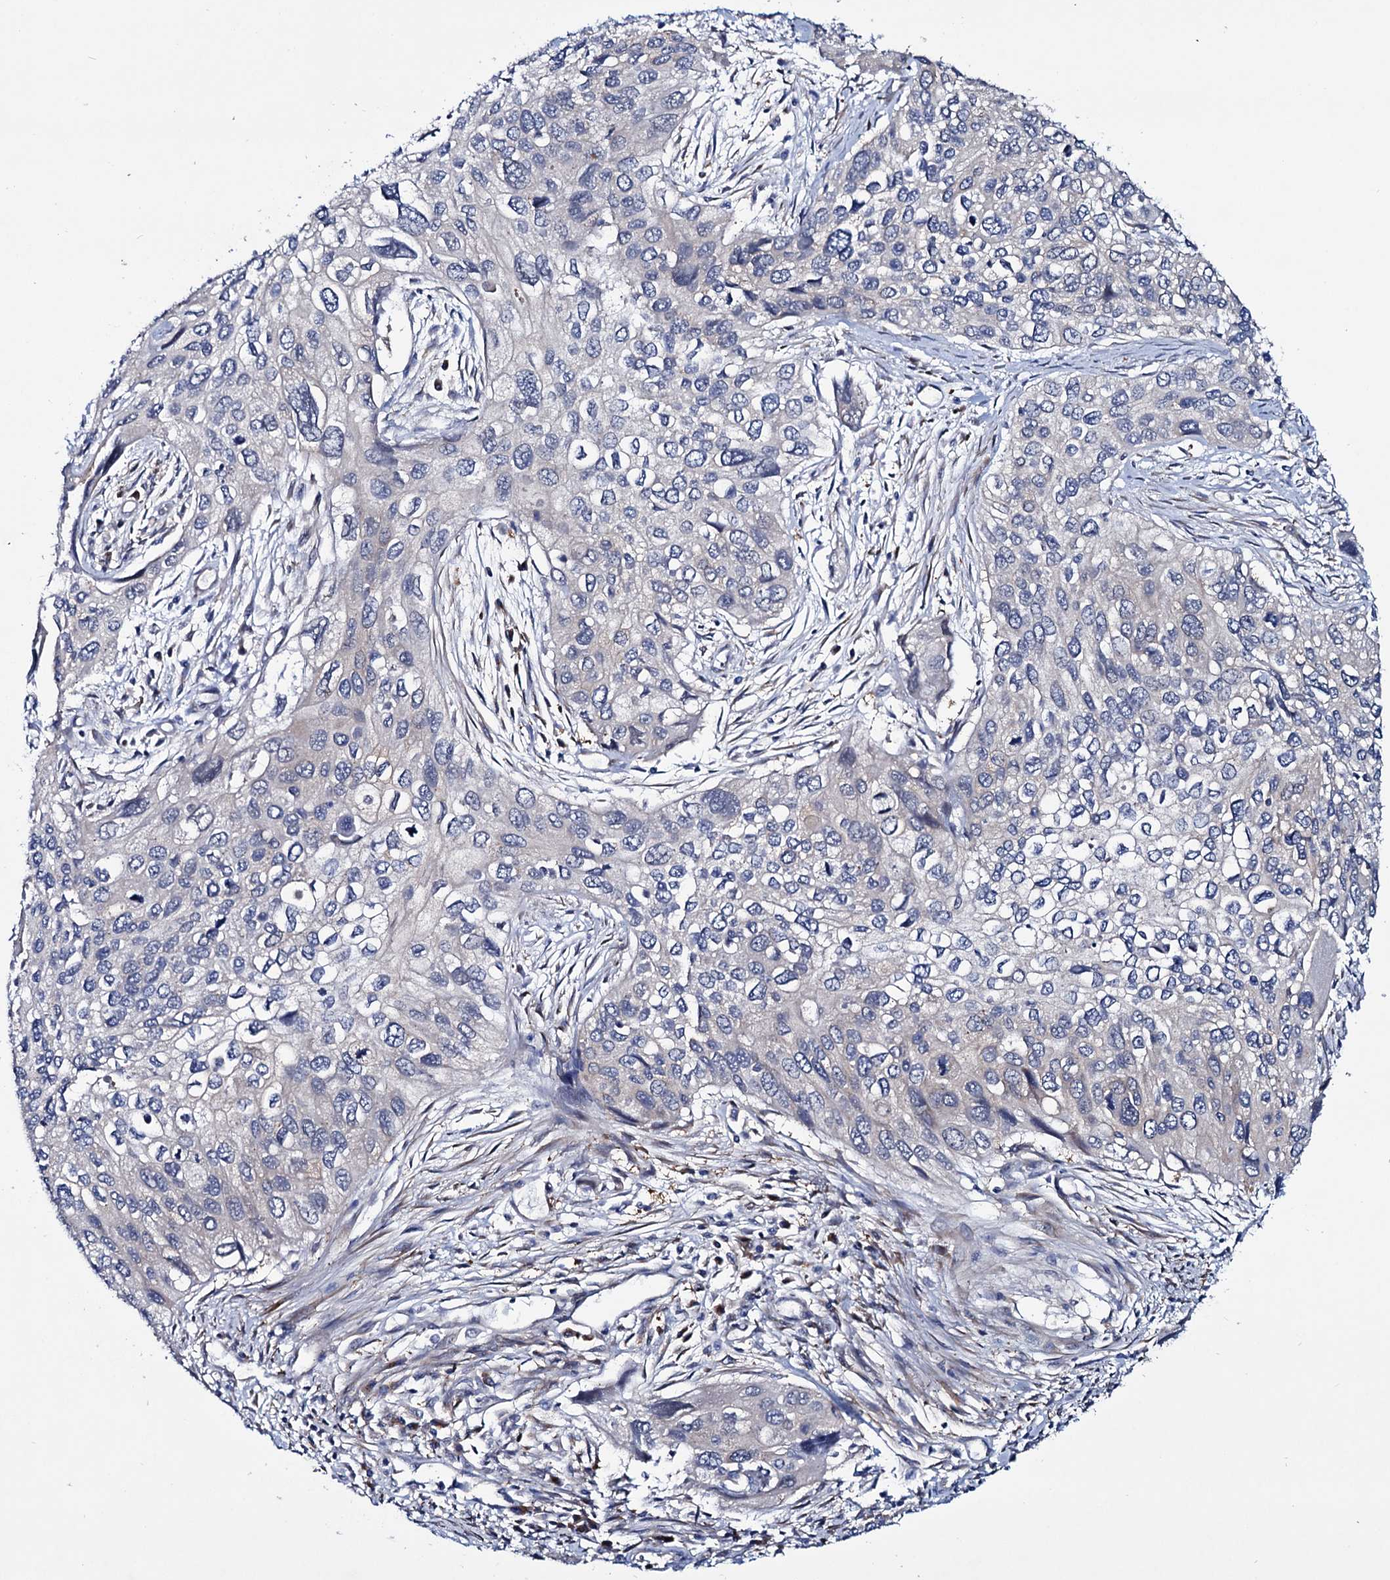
{"staining": {"intensity": "negative", "quantity": "none", "location": "none"}, "tissue": "cervical cancer", "cell_type": "Tumor cells", "image_type": "cancer", "snomed": [{"axis": "morphology", "description": "Squamous cell carcinoma, NOS"}, {"axis": "topography", "description": "Cervix"}], "caption": "The image reveals no staining of tumor cells in cervical cancer.", "gene": "EYA4", "patient": {"sex": "female", "age": 55}}